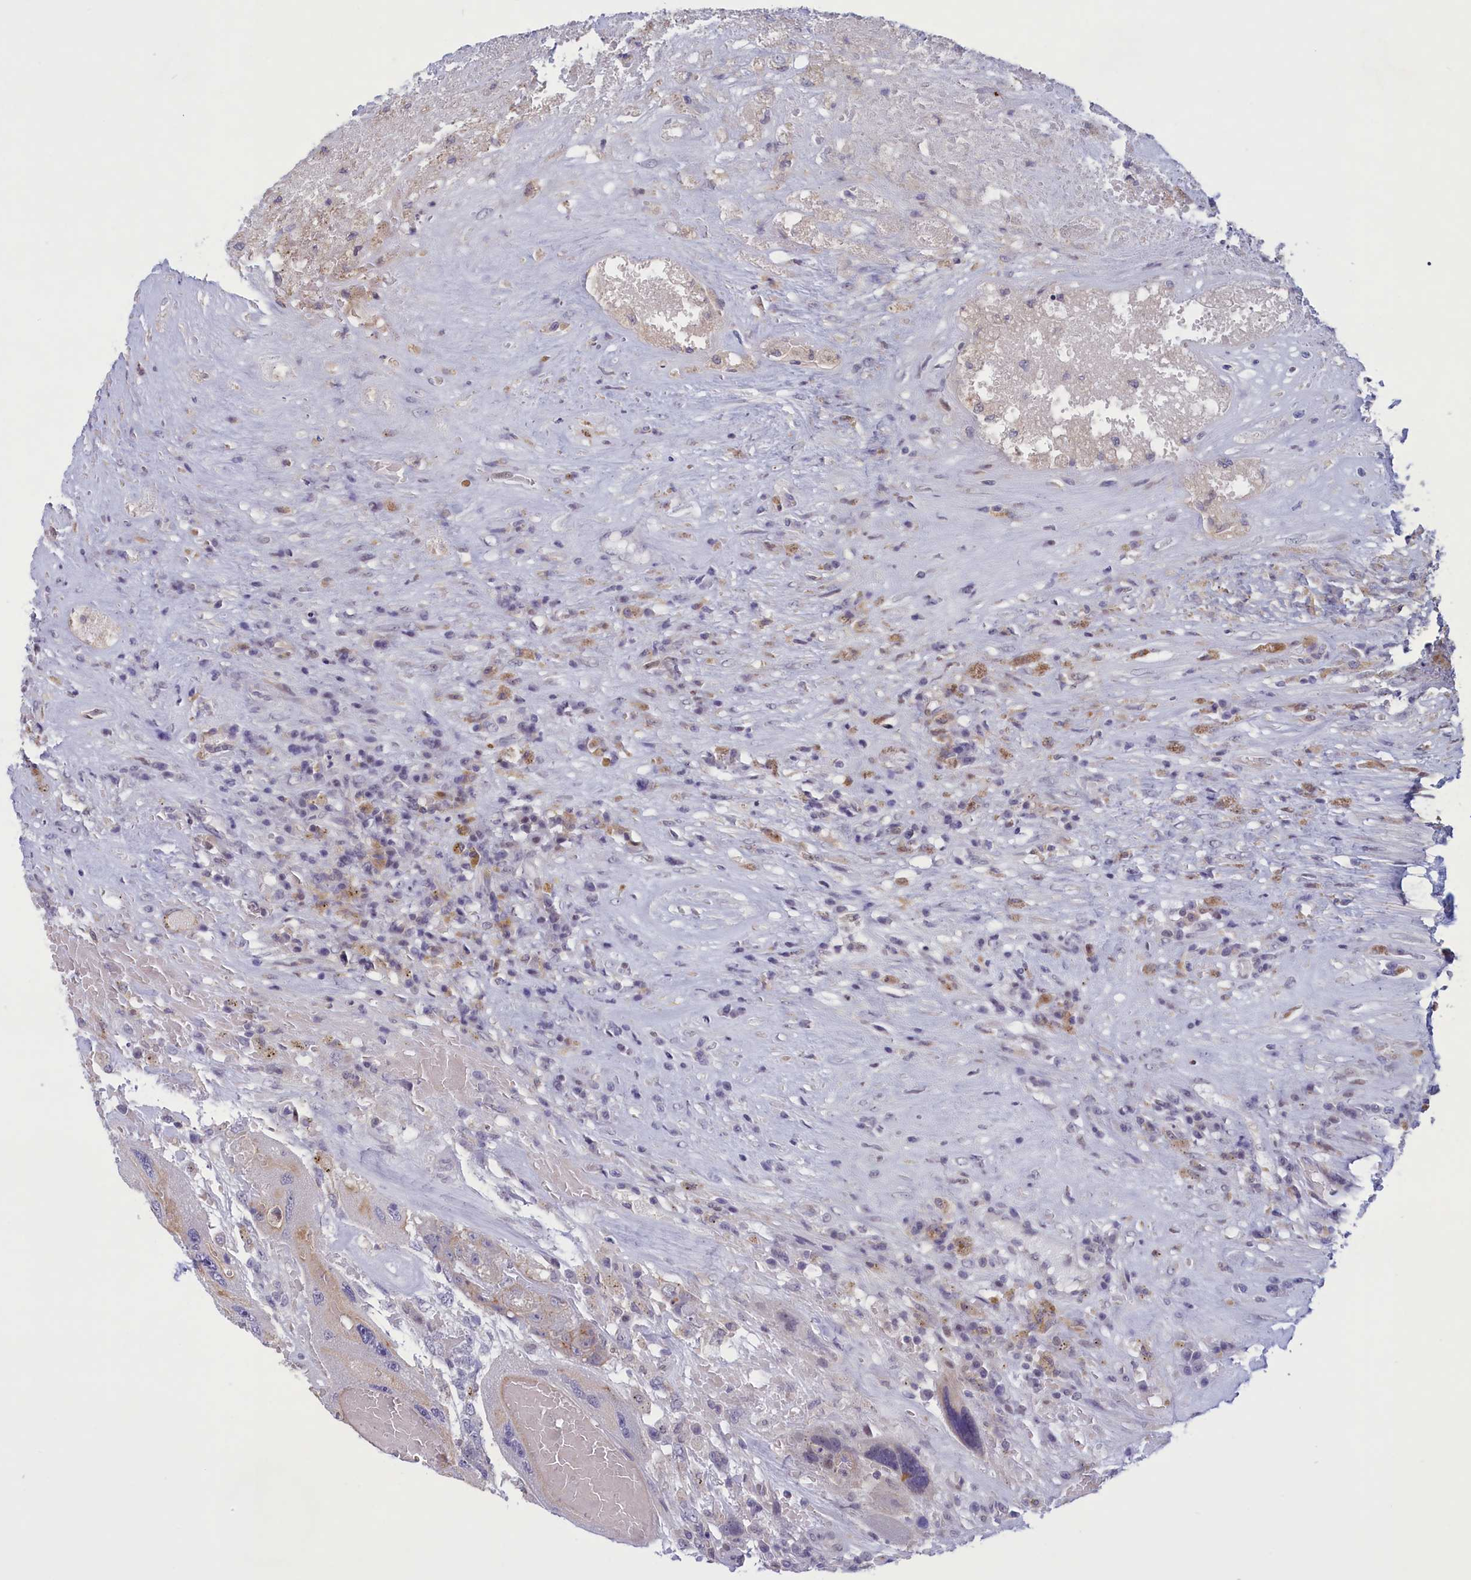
{"staining": {"intensity": "negative", "quantity": "none", "location": "none"}, "tissue": "testis cancer", "cell_type": "Tumor cells", "image_type": "cancer", "snomed": [{"axis": "morphology", "description": "Carcinoma, Embryonal, NOS"}, {"axis": "topography", "description": "Testis"}], "caption": "Immunohistochemical staining of testis cancer (embryonal carcinoma) demonstrates no significant expression in tumor cells. (DAB IHC, high magnification).", "gene": "CORO2A", "patient": {"sex": "male", "age": 26}}